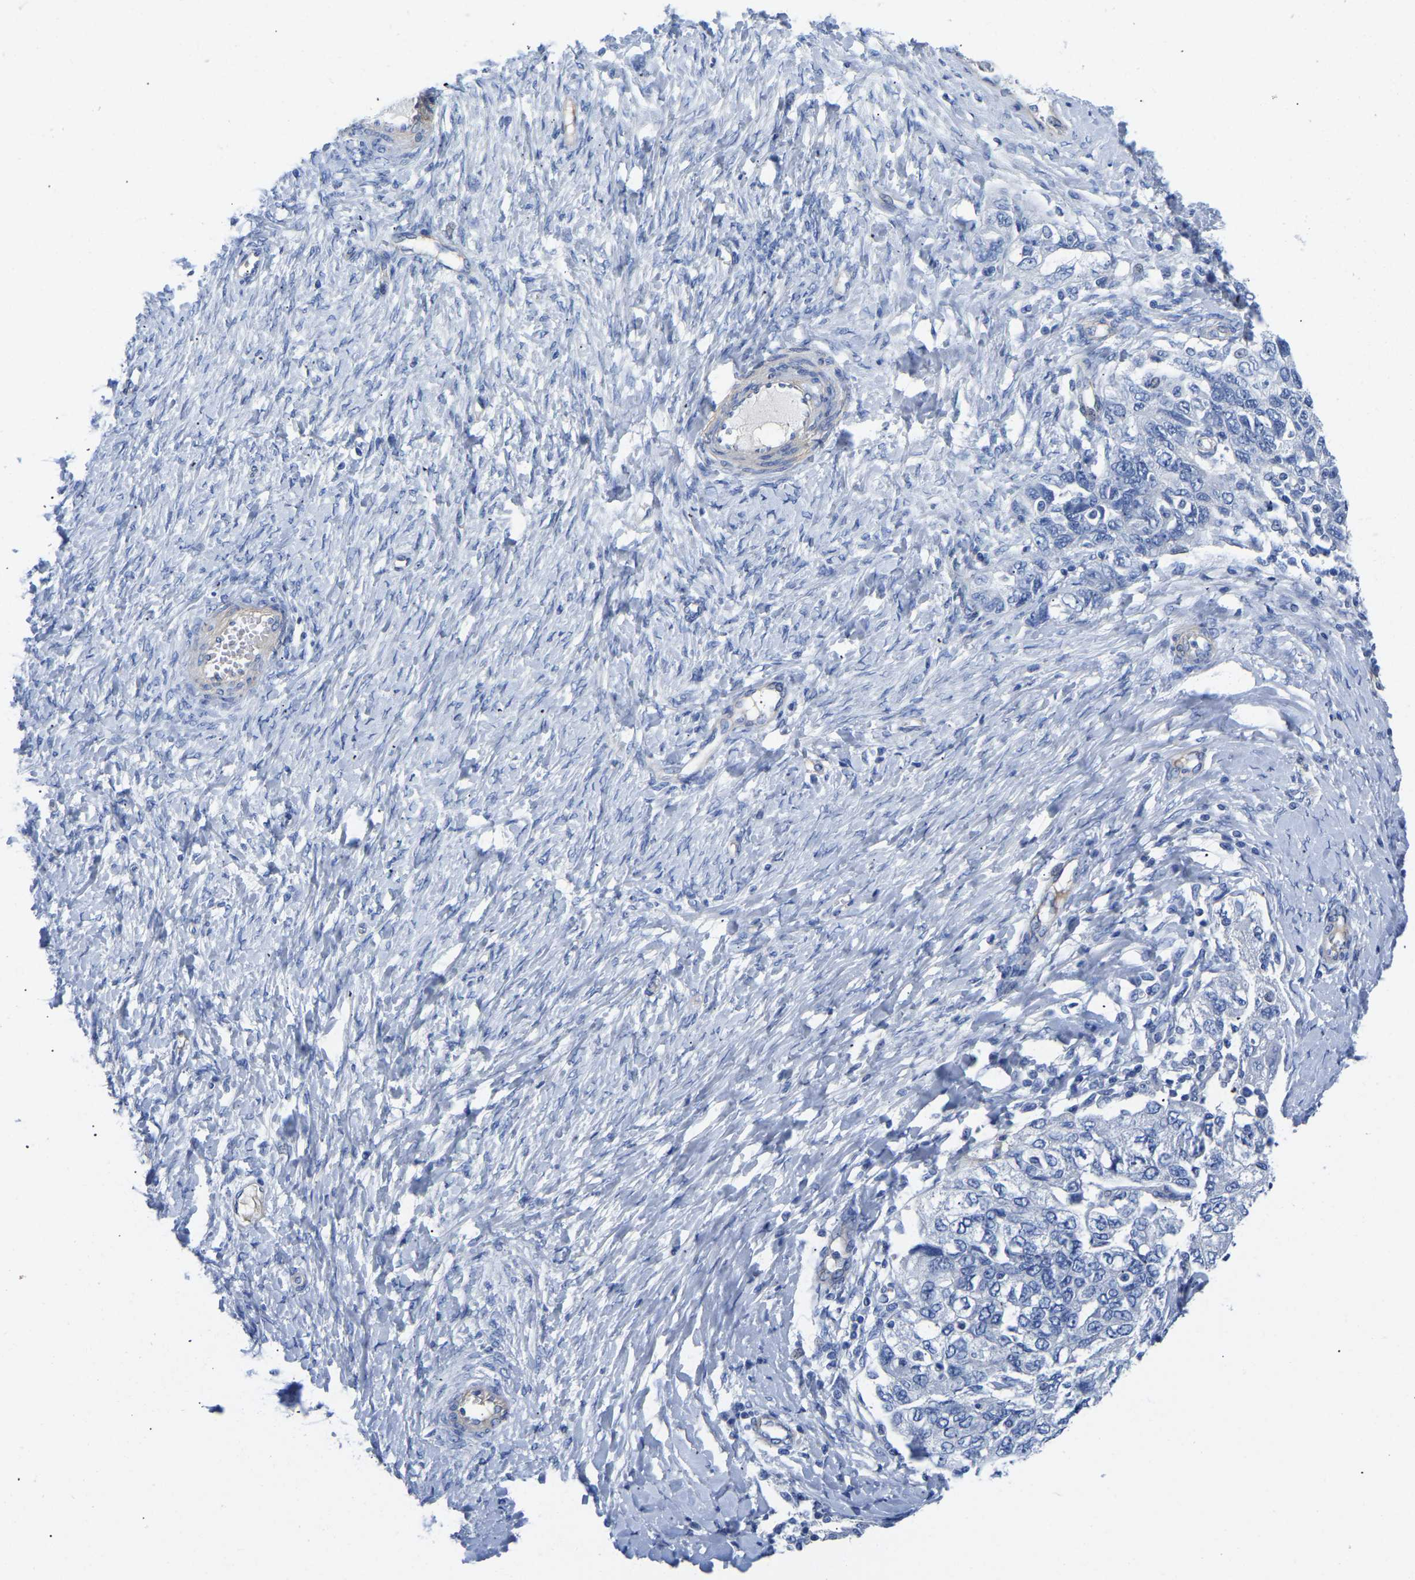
{"staining": {"intensity": "negative", "quantity": "none", "location": "none"}, "tissue": "ovarian cancer", "cell_type": "Tumor cells", "image_type": "cancer", "snomed": [{"axis": "morphology", "description": "Carcinoma, NOS"}, {"axis": "morphology", "description": "Cystadenocarcinoma, serous, NOS"}, {"axis": "topography", "description": "Ovary"}], "caption": "An image of human ovarian cancer (carcinoma) is negative for staining in tumor cells.", "gene": "UPK3A", "patient": {"sex": "female", "age": 69}}